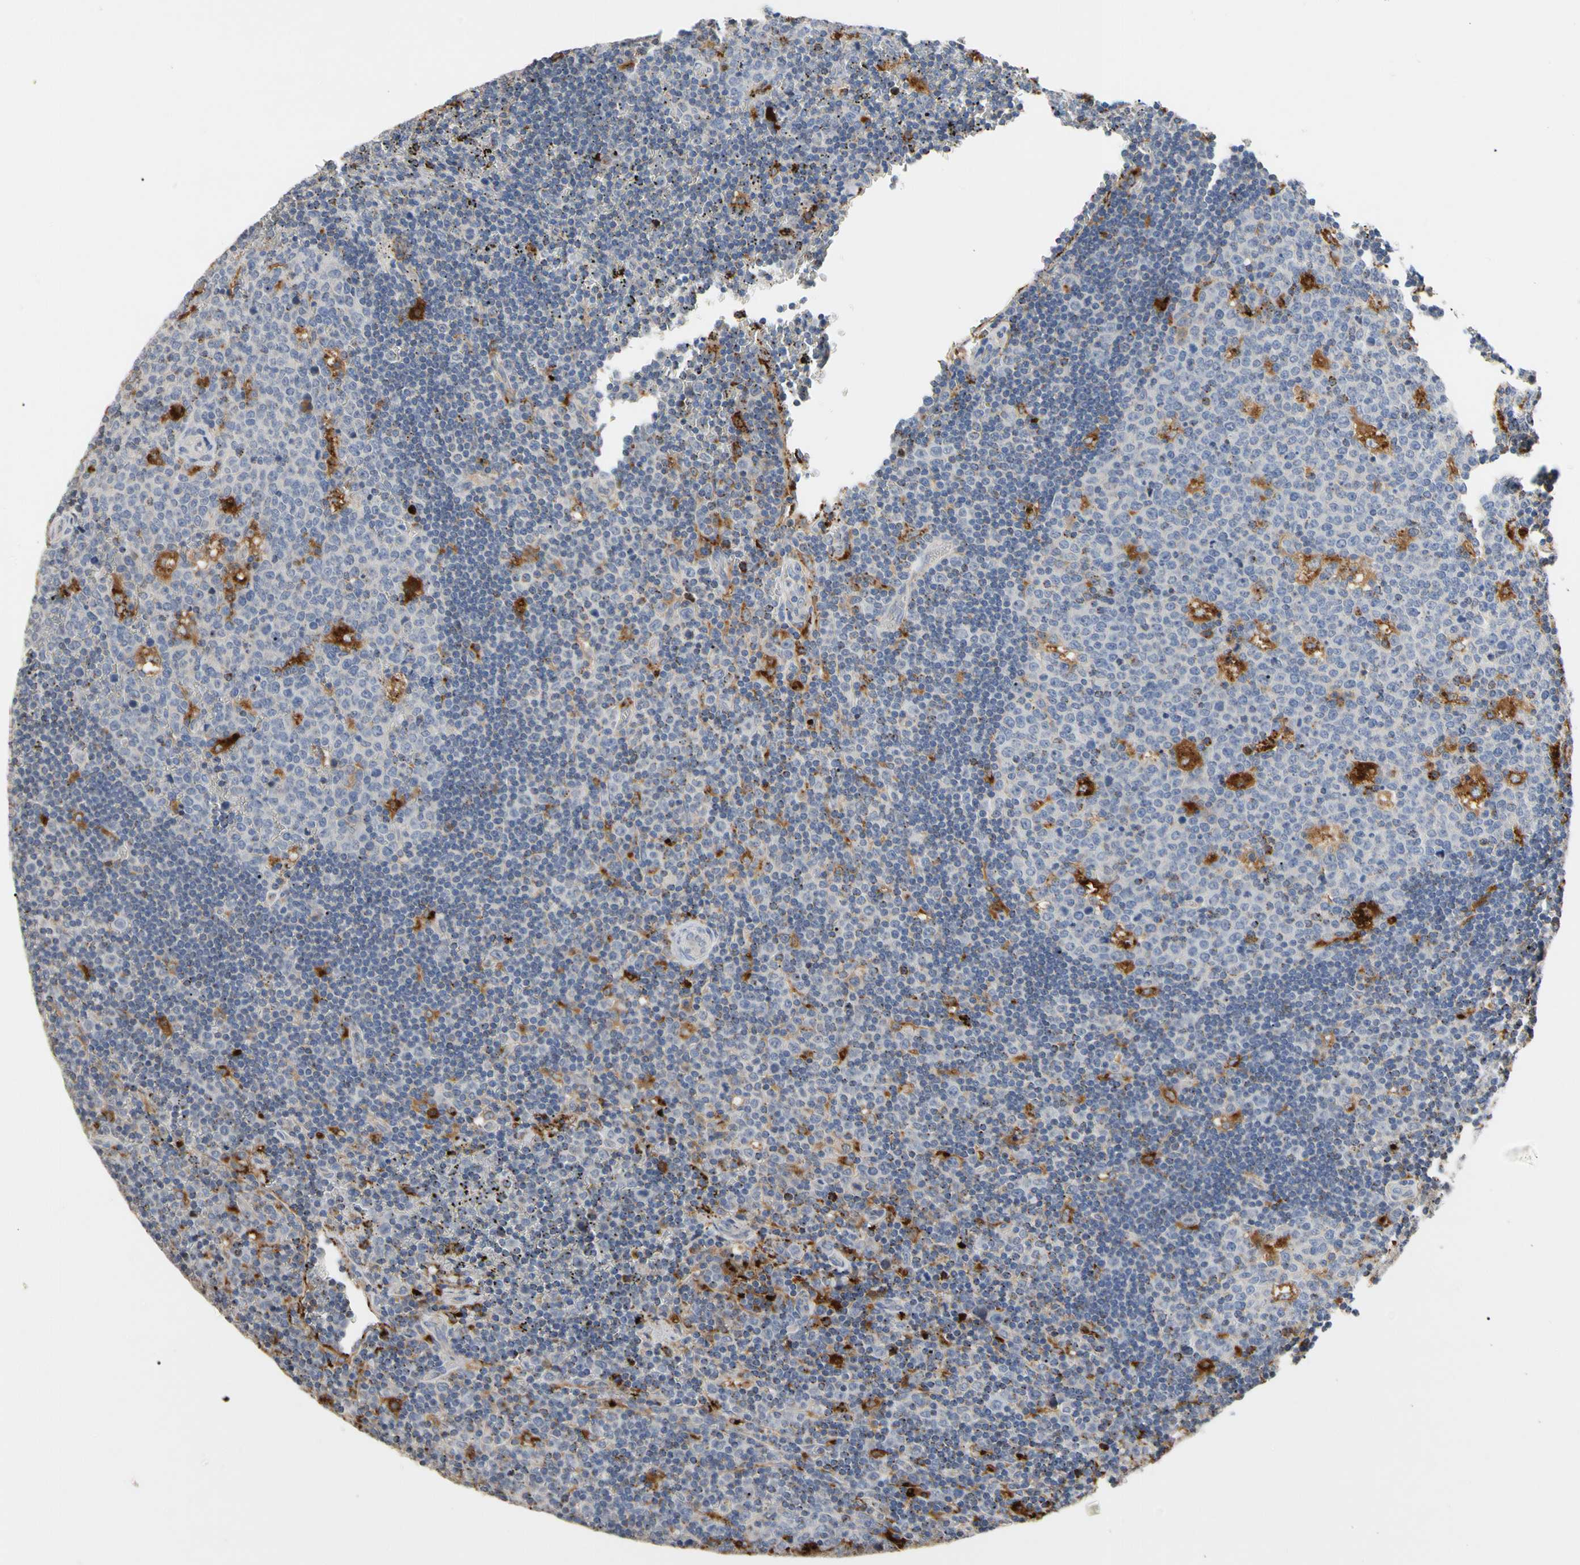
{"staining": {"intensity": "strong", "quantity": "<25%", "location": "cytoplasmic/membranous"}, "tissue": "lymph node", "cell_type": "Germinal center cells", "image_type": "normal", "snomed": [{"axis": "morphology", "description": "Normal tissue, NOS"}, {"axis": "topography", "description": "Lymph node"}, {"axis": "topography", "description": "Salivary gland"}], "caption": "A brown stain highlights strong cytoplasmic/membranous expression of a protein in germinal center cells of benign lymph node.", "gene": "ADA2", "patient": {"sex": "male", "age": 8}}